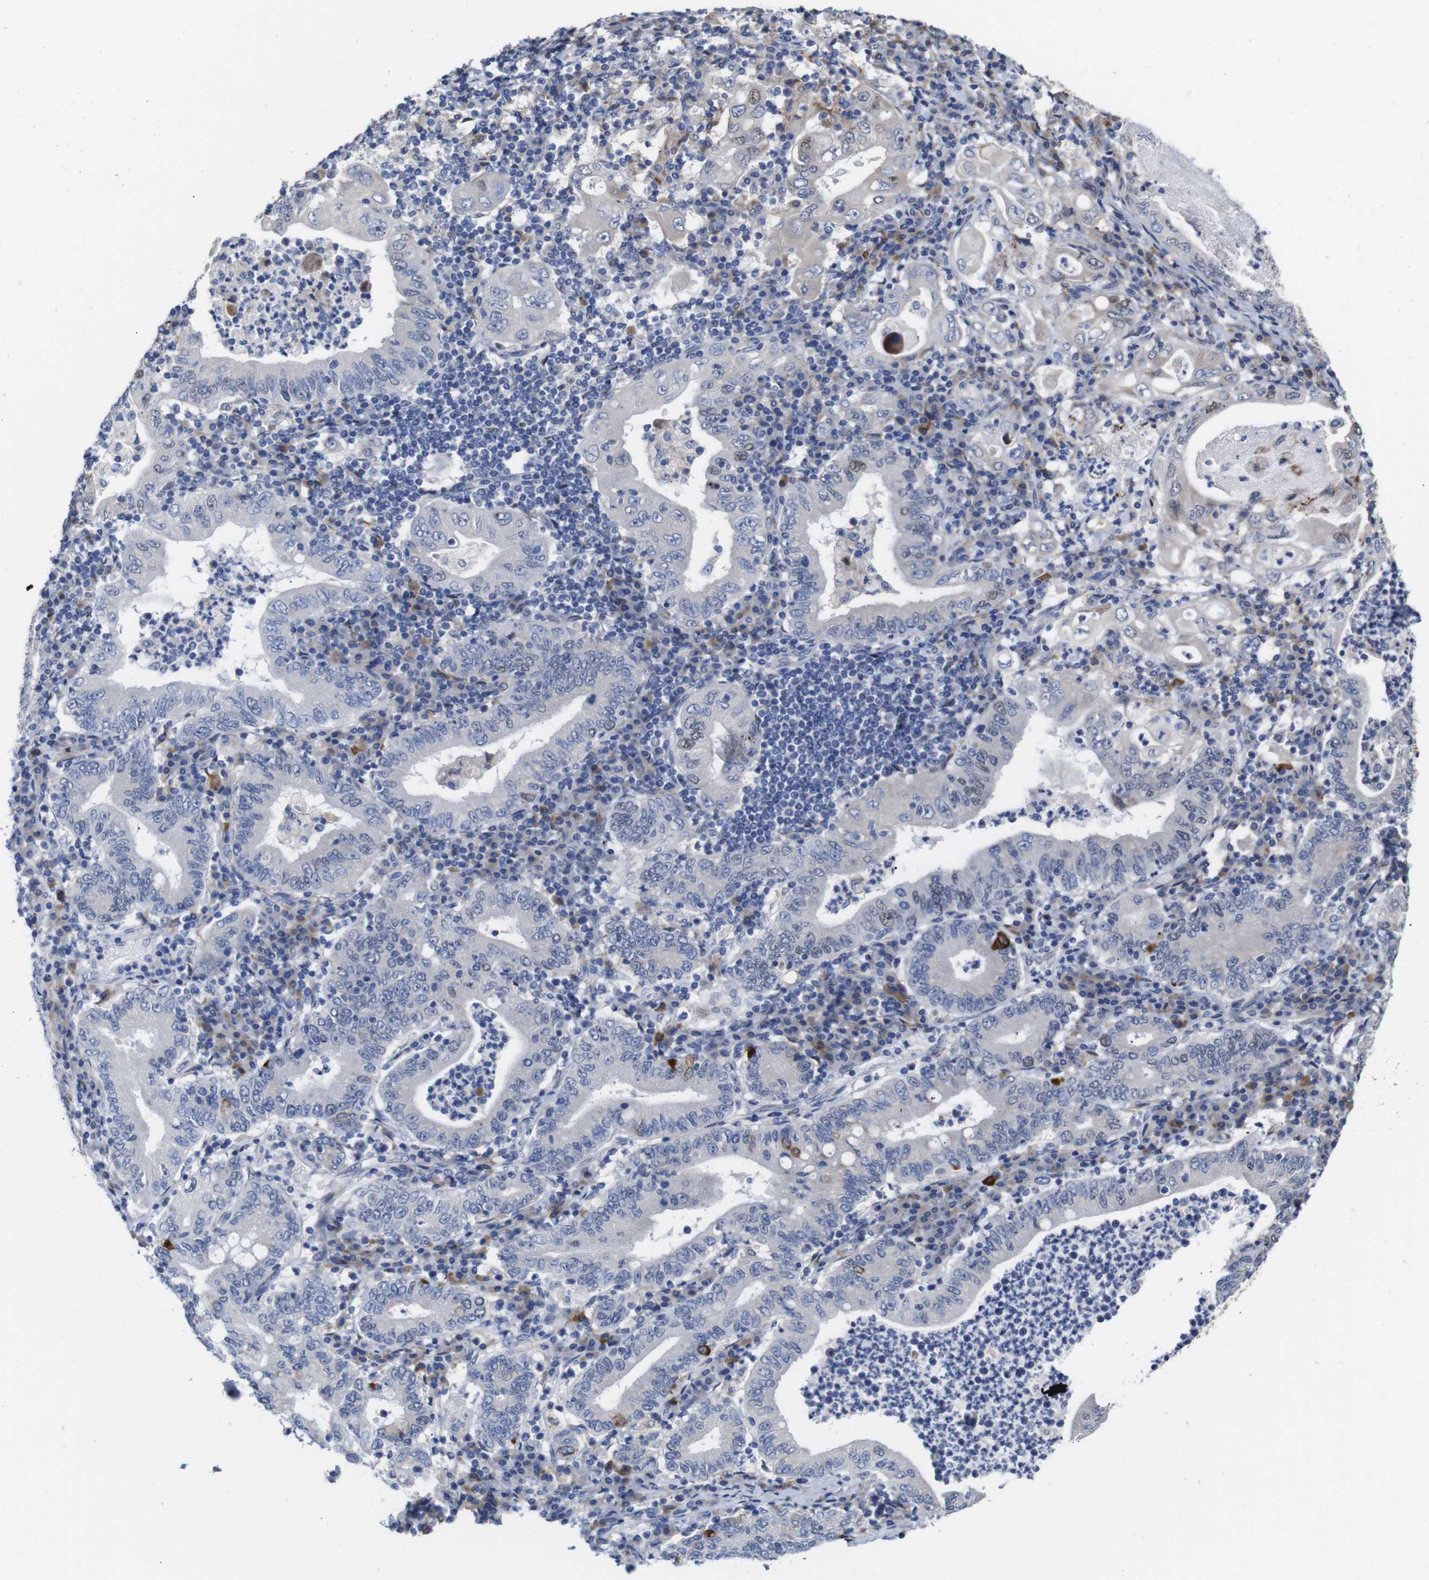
{"staining": {"intensity": "negative", "quantity": "none", "location": "none"}, "tissue": "stomach cancer", "cell_type": "Tumor cells", "image_type": "cancer", "snomed": [{"axis": "morphology", "description": "Normal tissue, NOS"}, {"axis": "morphology", "description": "Adenocarcinoma, NOS"}, {"axis": "topography", "description": "Esophagus"}, {"axis": "topography", "description": "Stomach, upper"}, {"axis": "topography", "description": "Peripheral nerve tissue"}], "caption": "There is no significant staining in tumor cells of stomach cancer (adenocarcinoma).", "gene": "TCEAL9", "patient": {"sex": "male", "age": 62}}